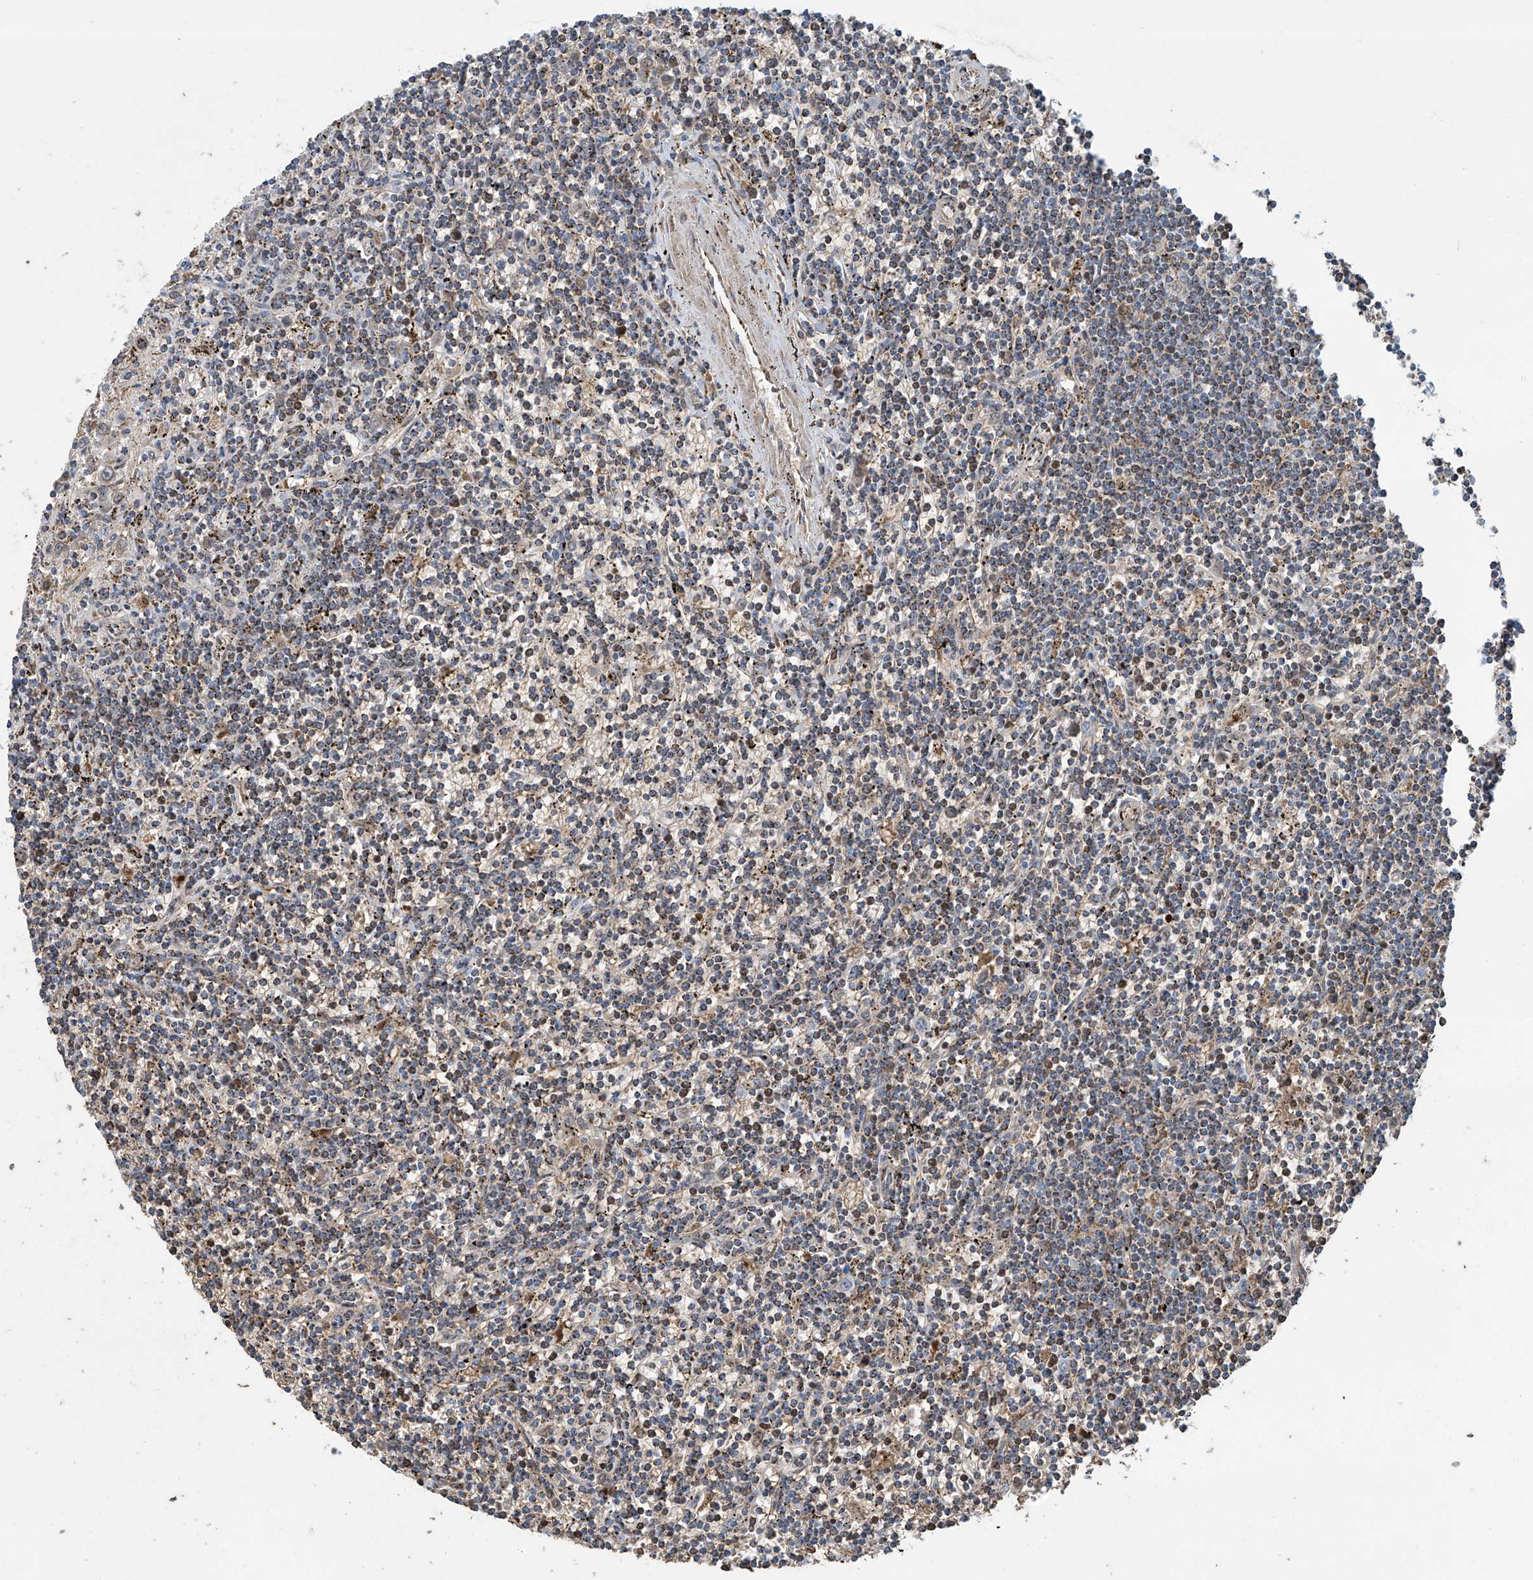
{"staining": {"intensity": "moderate", "quantity": "<25%", "location": "cytoplasmic/membranous"}, "tissue": "lymphoma", "cell_type": "Tumor cells", "image_type": "cancer", "snomed": [{"axis": "morphology", "description": "Malignant lymphoma, non-Hodgkin's type, Low grade"}, {"axis": "topography", "description": "Spleen"}], "caption": "Immunohistochemical staining of human lymphoma reveals low levels of moderate cytoplasmic/membranous positivity in approximately <25% of tumor cells.", "gene": "COMMD1", "patient": {"sex": "male", "age": 76}}